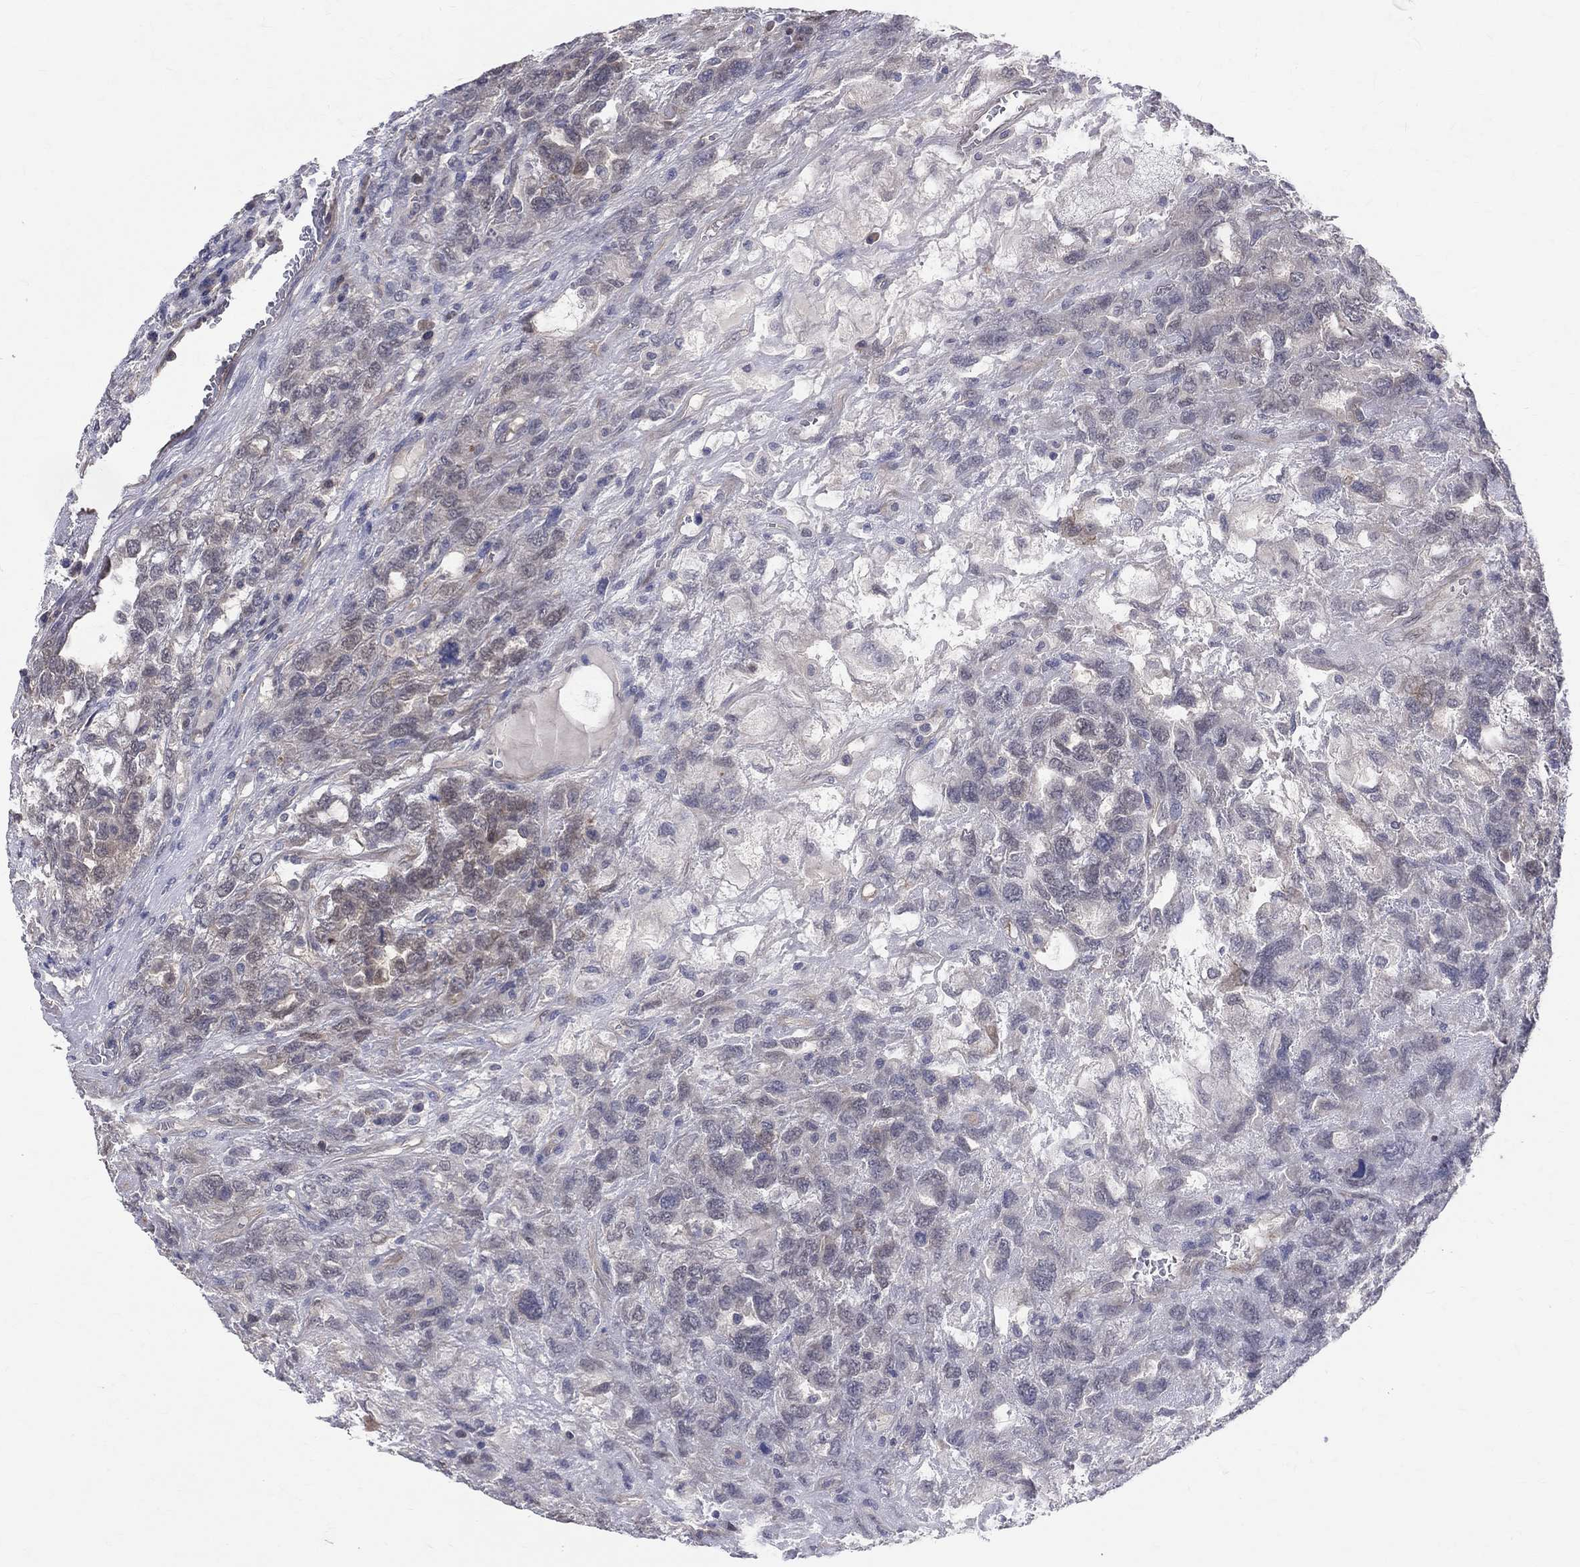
{"staining": {"intensity": "negative", "quantity": "none", "location": "none"}, "tissue": "testis cancer", "cell_type": "Tumor cells", "image_type": "cancer", "snomed": [{"axis": "morphology", "description": "Seminoma, NOS"}, {"axis": "topography", "description": "Testis"}], "caption": "This photomicrograph is of seminoma (testis) stained with IHC to label a protein in brown with the nuclei are counter-stained blue. There is no staining in tumor cells. The staining is performed using DAB (3,3'-diaminobenzidine) brown chromogen with nuclei counter-stained in using hematoxylin.", "gene": "DLG4", "patient": {"sex": "male", "age": 52}}